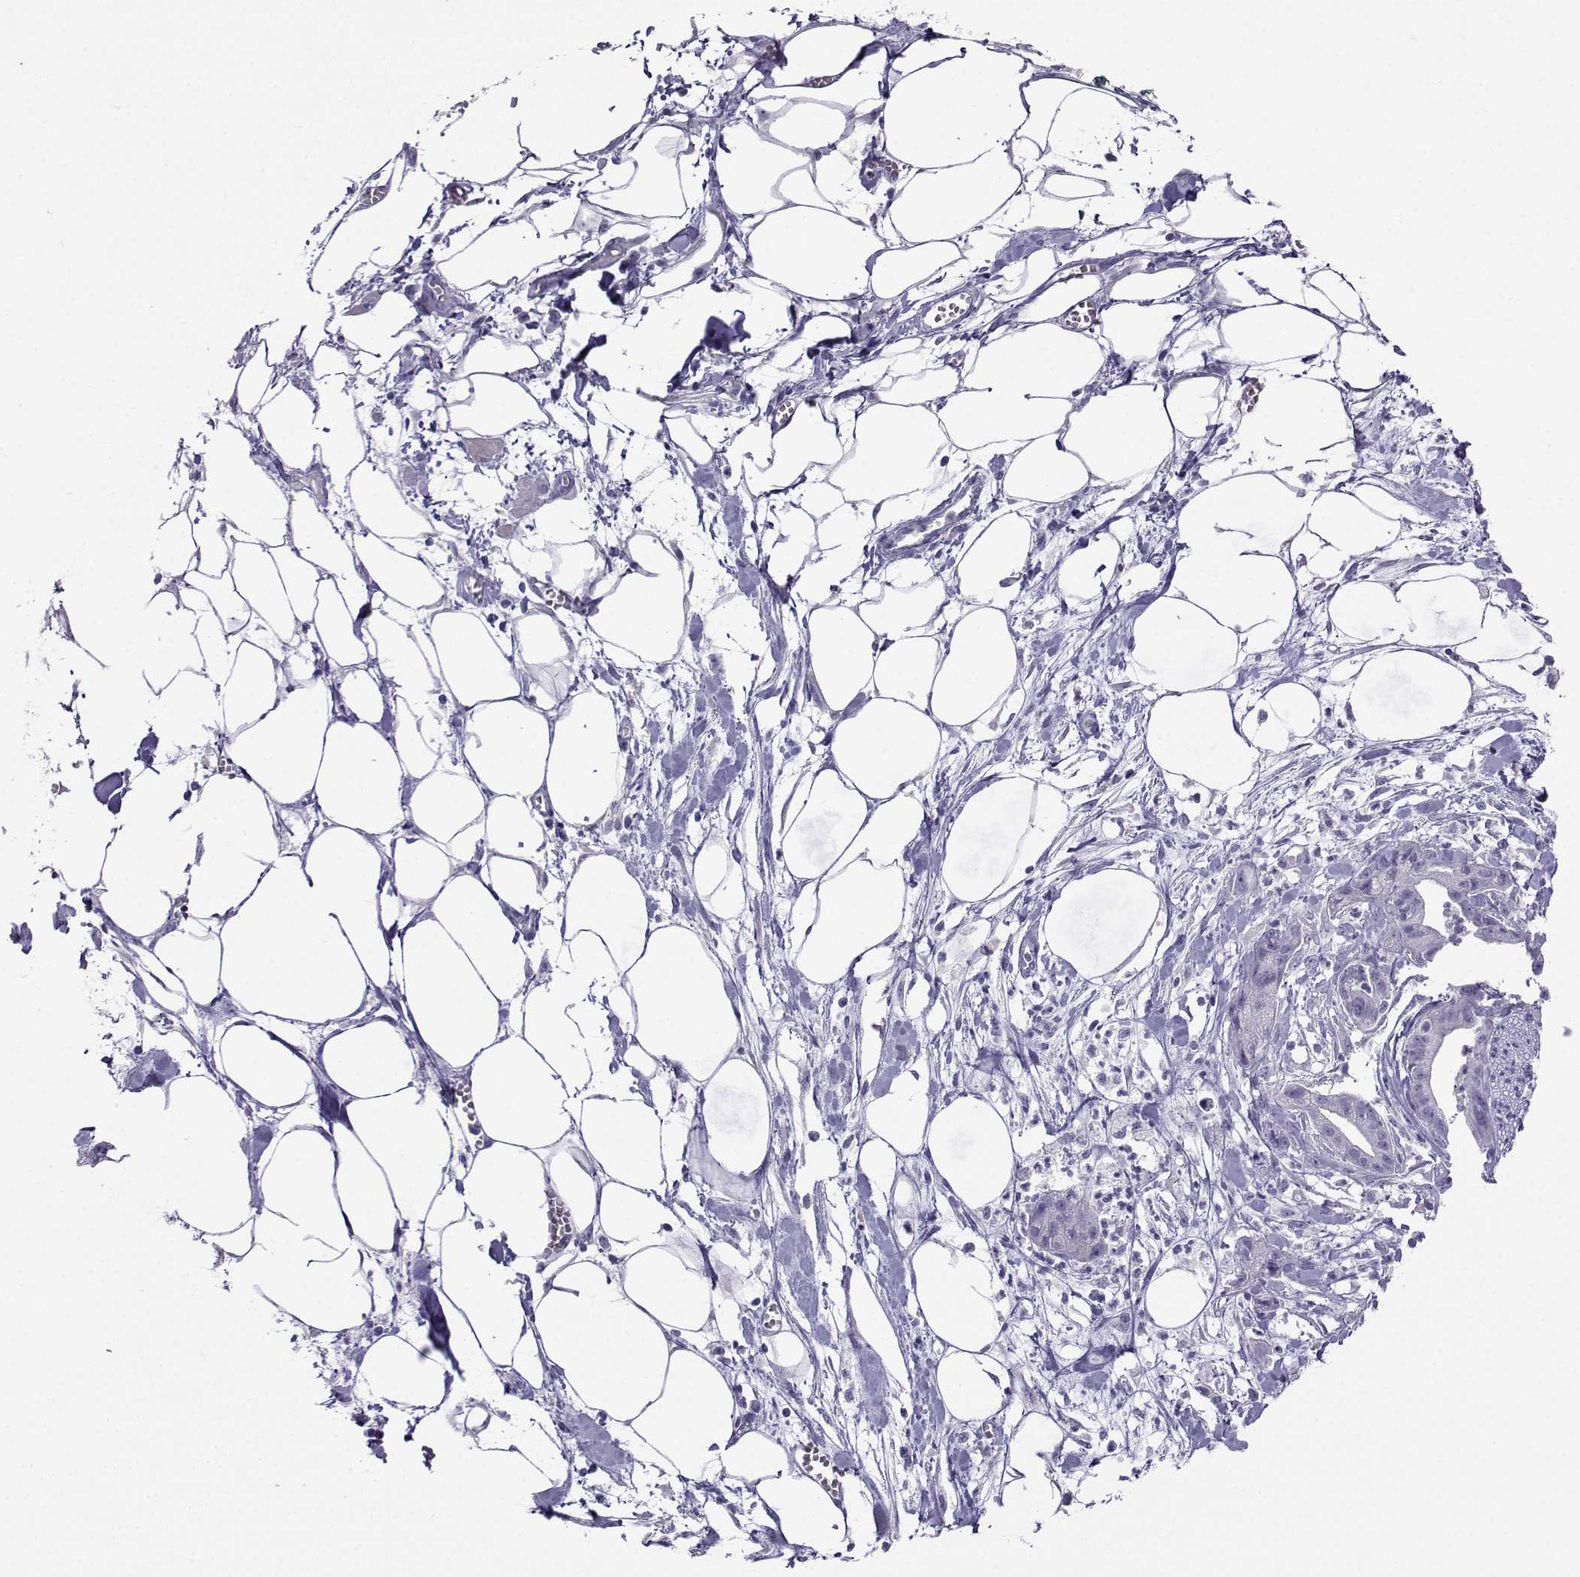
{"staining": {"intensity": "negative", "quantity": "none", "location": "none"}, "tissue": "pancreatic cancer", "cell_type": "Tumor cells", "image_type": "cancer", "snomed": [{"axis": "morphology", "description": "Normal tissue, NOS"}, {"axis": "morphology", "description": "Adenocarcinoma, NOS"}, {"axis": "topography", "description": "Lymph node"}, {"axis": "topography", "description": "Pancreas"}], "caption": "Immunohistochemical staining of human adenocarcinoma (pancreatic) reveals no significant positivity in tumor cells.", "gene": "FBXO24", "patient": {"sex": "female", "age": 58}}